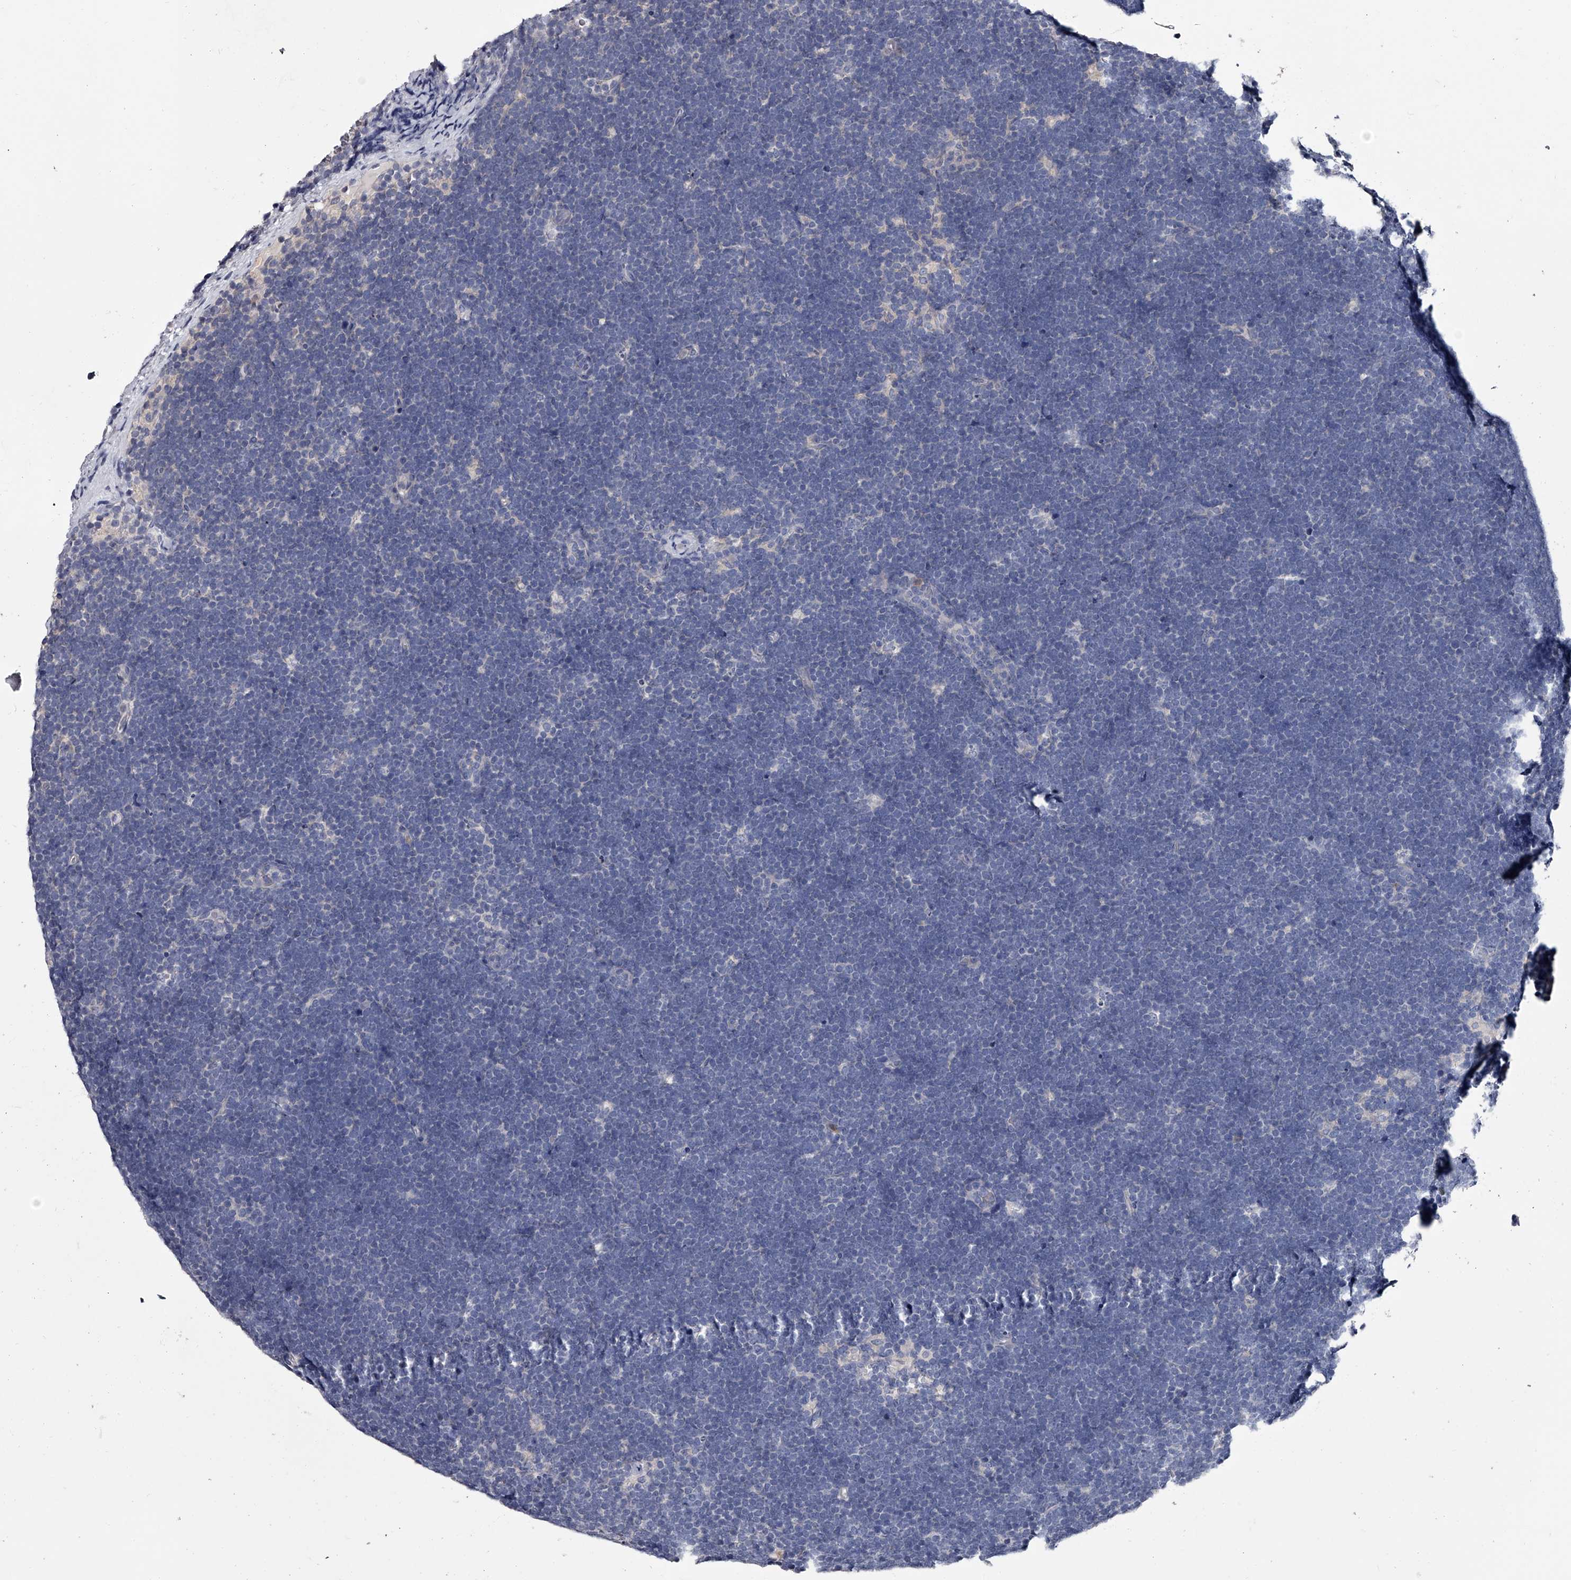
{"staining": {"intensity": "negative", "quantity": "none", "location": "none"}, "tissue": "lymphoma", "cell_type": "Tumor cells", "image_type": "cancer", "snomed": [{"axis": "morphology", "description": "Malignant lymphoma, non-Hodgkin's type, High grade"}, {"axis": "topography", "description": "Lymph node"}], "caption": "An immunohistochemistry micrograph of lymphoma is shown. There is no staining in tumor cells of lymphoma.", "gene": "GAPVD1", "patient": {"sex": "male", "age": 13}}